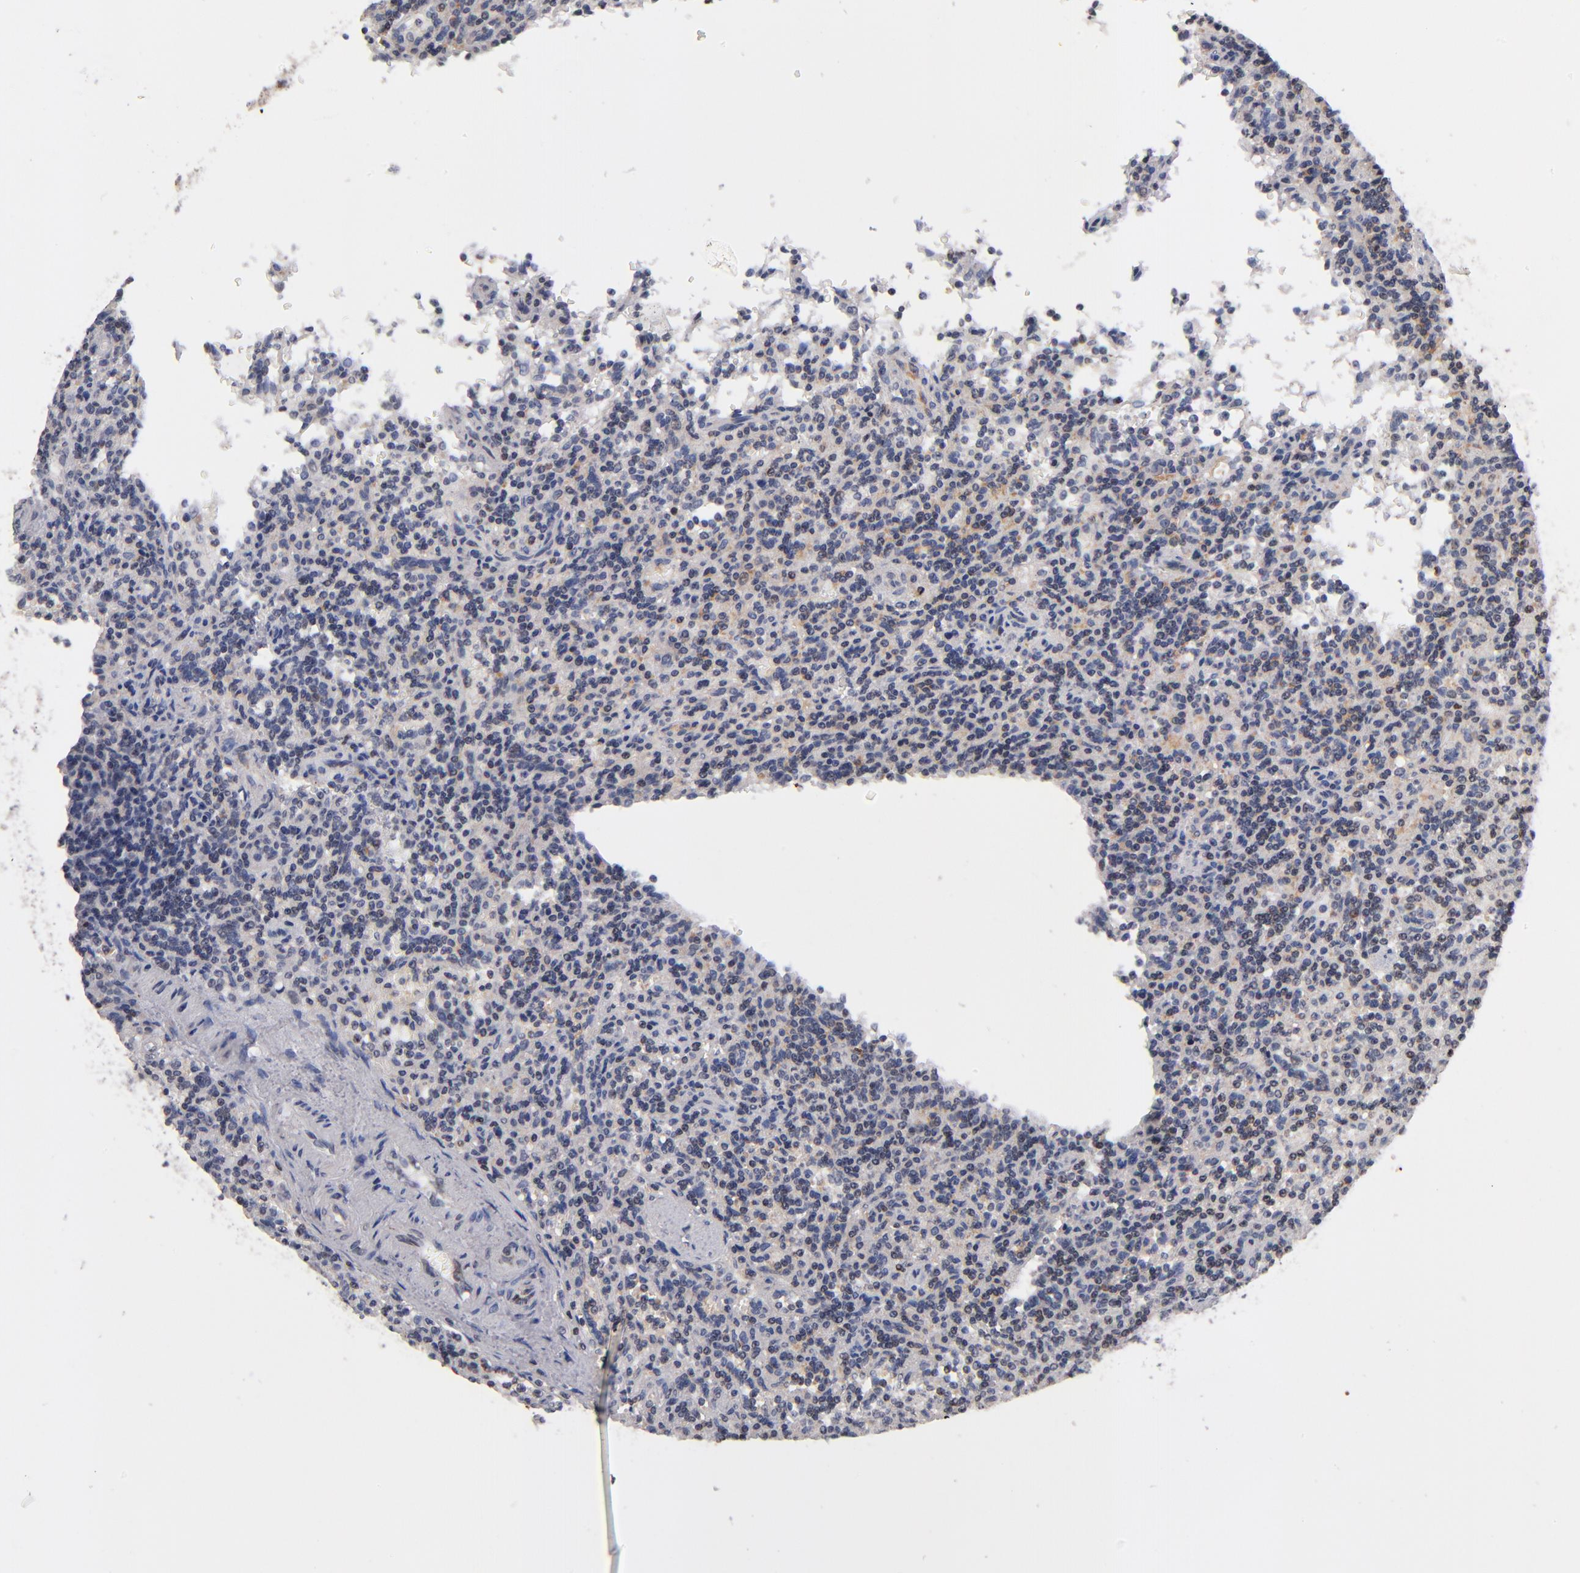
{"staining": {"intensity": "weak", "quantity": "<25%", "location": "nuclear"}, "tissue": "lymphoma", "cell_type": "Tumor cells", "image_type": "cancer", "snomed": [{"axis": "morphology", "description": "Malignant lymphoma, non-Hodgkin's type, Low grade"}, {"axis": "topography", "description": "Spleen"}], "caption": "This is an immunohistochemistry (IHC) histopathology image of lymphoma. There is no expression in tumor cells.", "gene": "ODF2", "patient": {"sex": "male", "age": 73}}